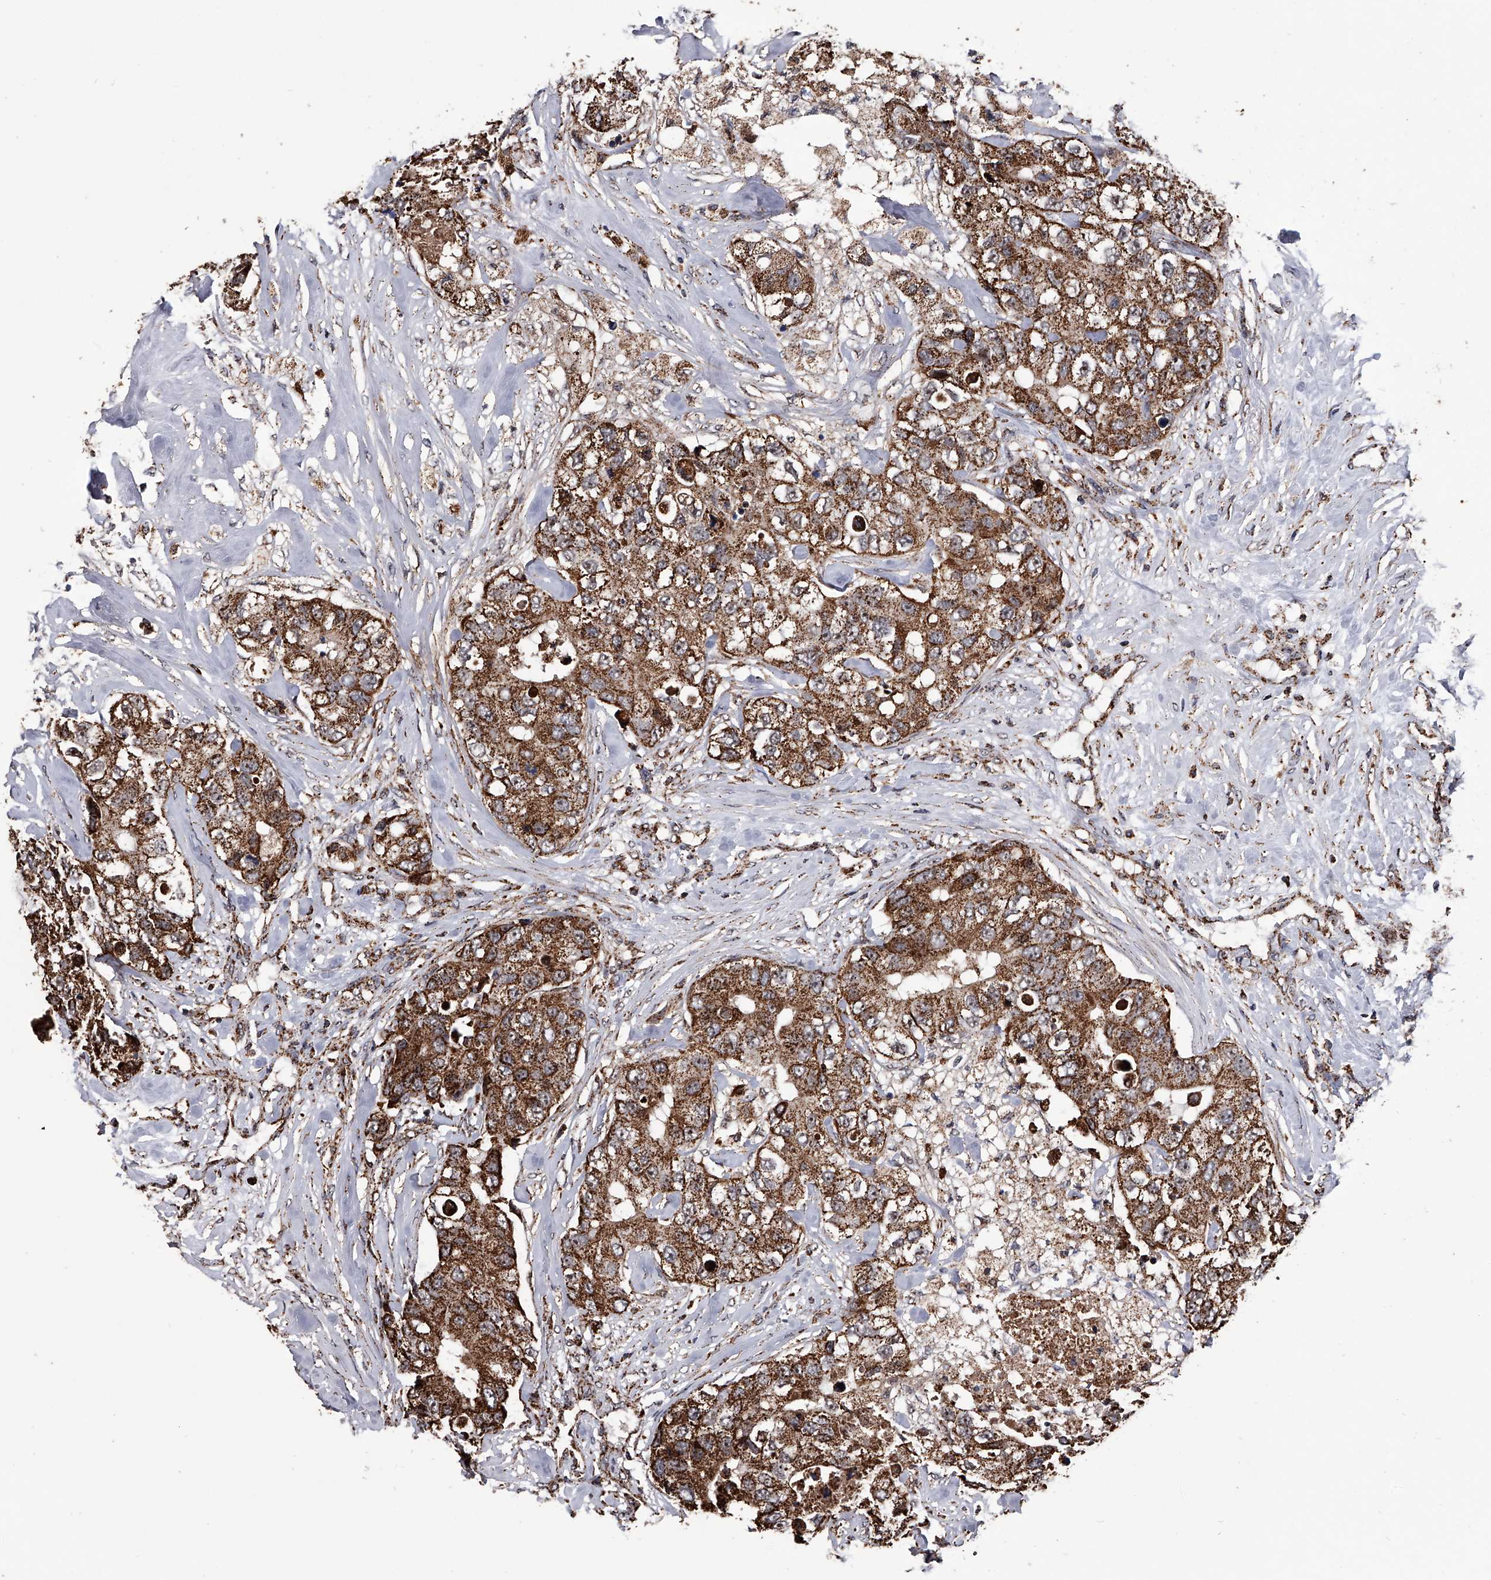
{"staining": {"intensity": "moderate", "quantity": ">75%", "location": "cytoplasmic/membranous"}, "tissue": "breast cancer", "cell_type": "Tumor cells", "image_type": "cancer", "snomed": [{"axis": "morphology", "description": "Duct carcinoma"}, {"axis": "topography", "description": "Breast"}], "caption": "Approximately >75% of tumor cells in human breast infiltrating ductal carcinoma exhibit moderate cytoplasmic/membranous protein staining as visualized by brown immunohistochemical staining.", "gene": "SMPDL3A", "patient": {"sex": "female", "age": 62}}